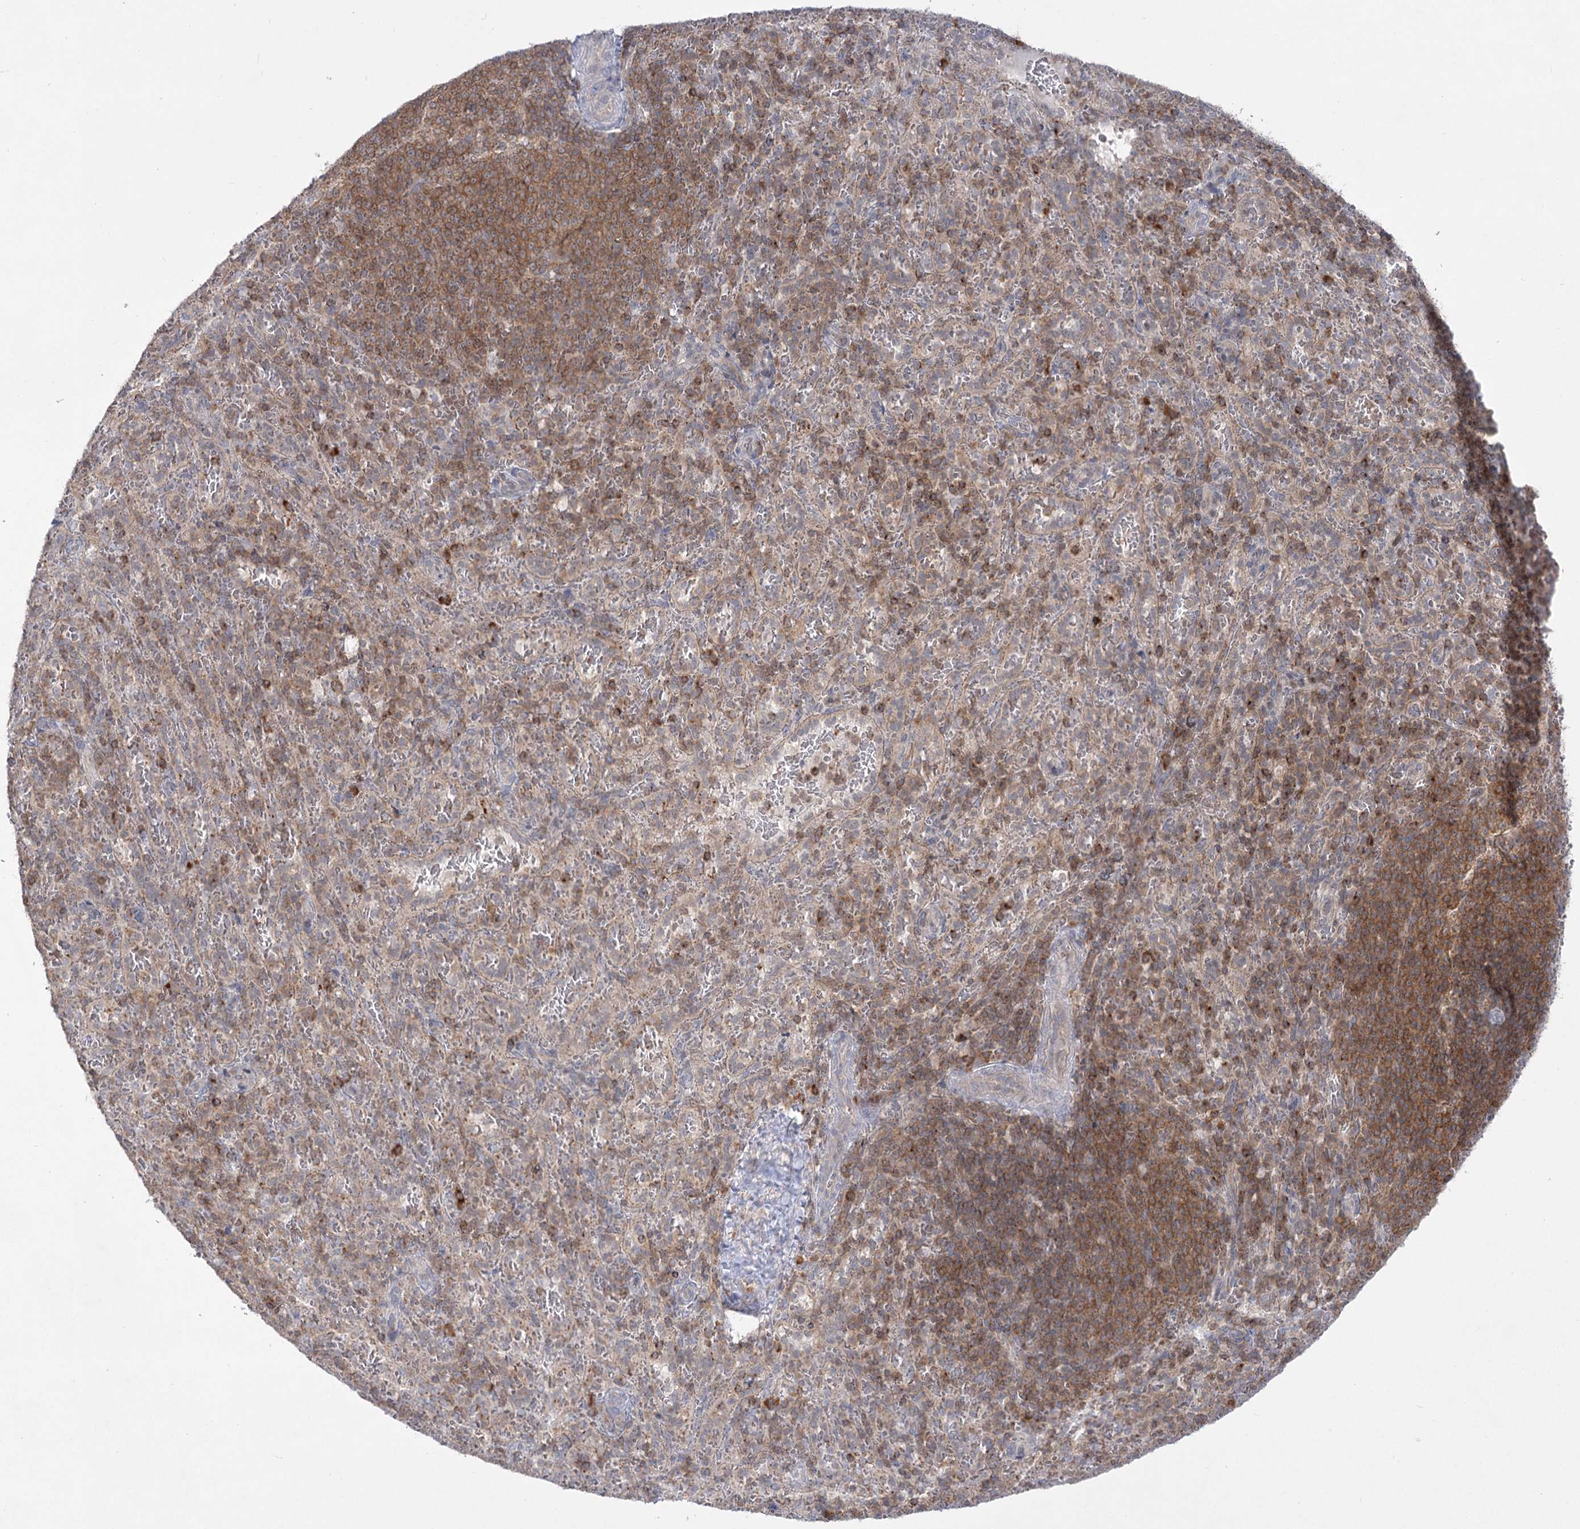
{"staining": {"intensity": "moderate", "quantity": "<25%", "location": "cytoplasmic/membranous"}, "tissue": "spleen", "cell_type": "Cells in red pulp", "image_type": "normal", "snomed": [{"axis": "morphology", "description": "Normal tissue, NOS"}, {"axis": "topography", "description": "Spleen"}], "caption": "Normal spleen shows moderate cytoplasmic/membranous positivity in approximately <25% of cells in red pulp (brown staining indicates protein expression, while blue staining denotes nuclei)..", "gene": "SYTL1", "patient": {"sex": "female", "age": 21}}